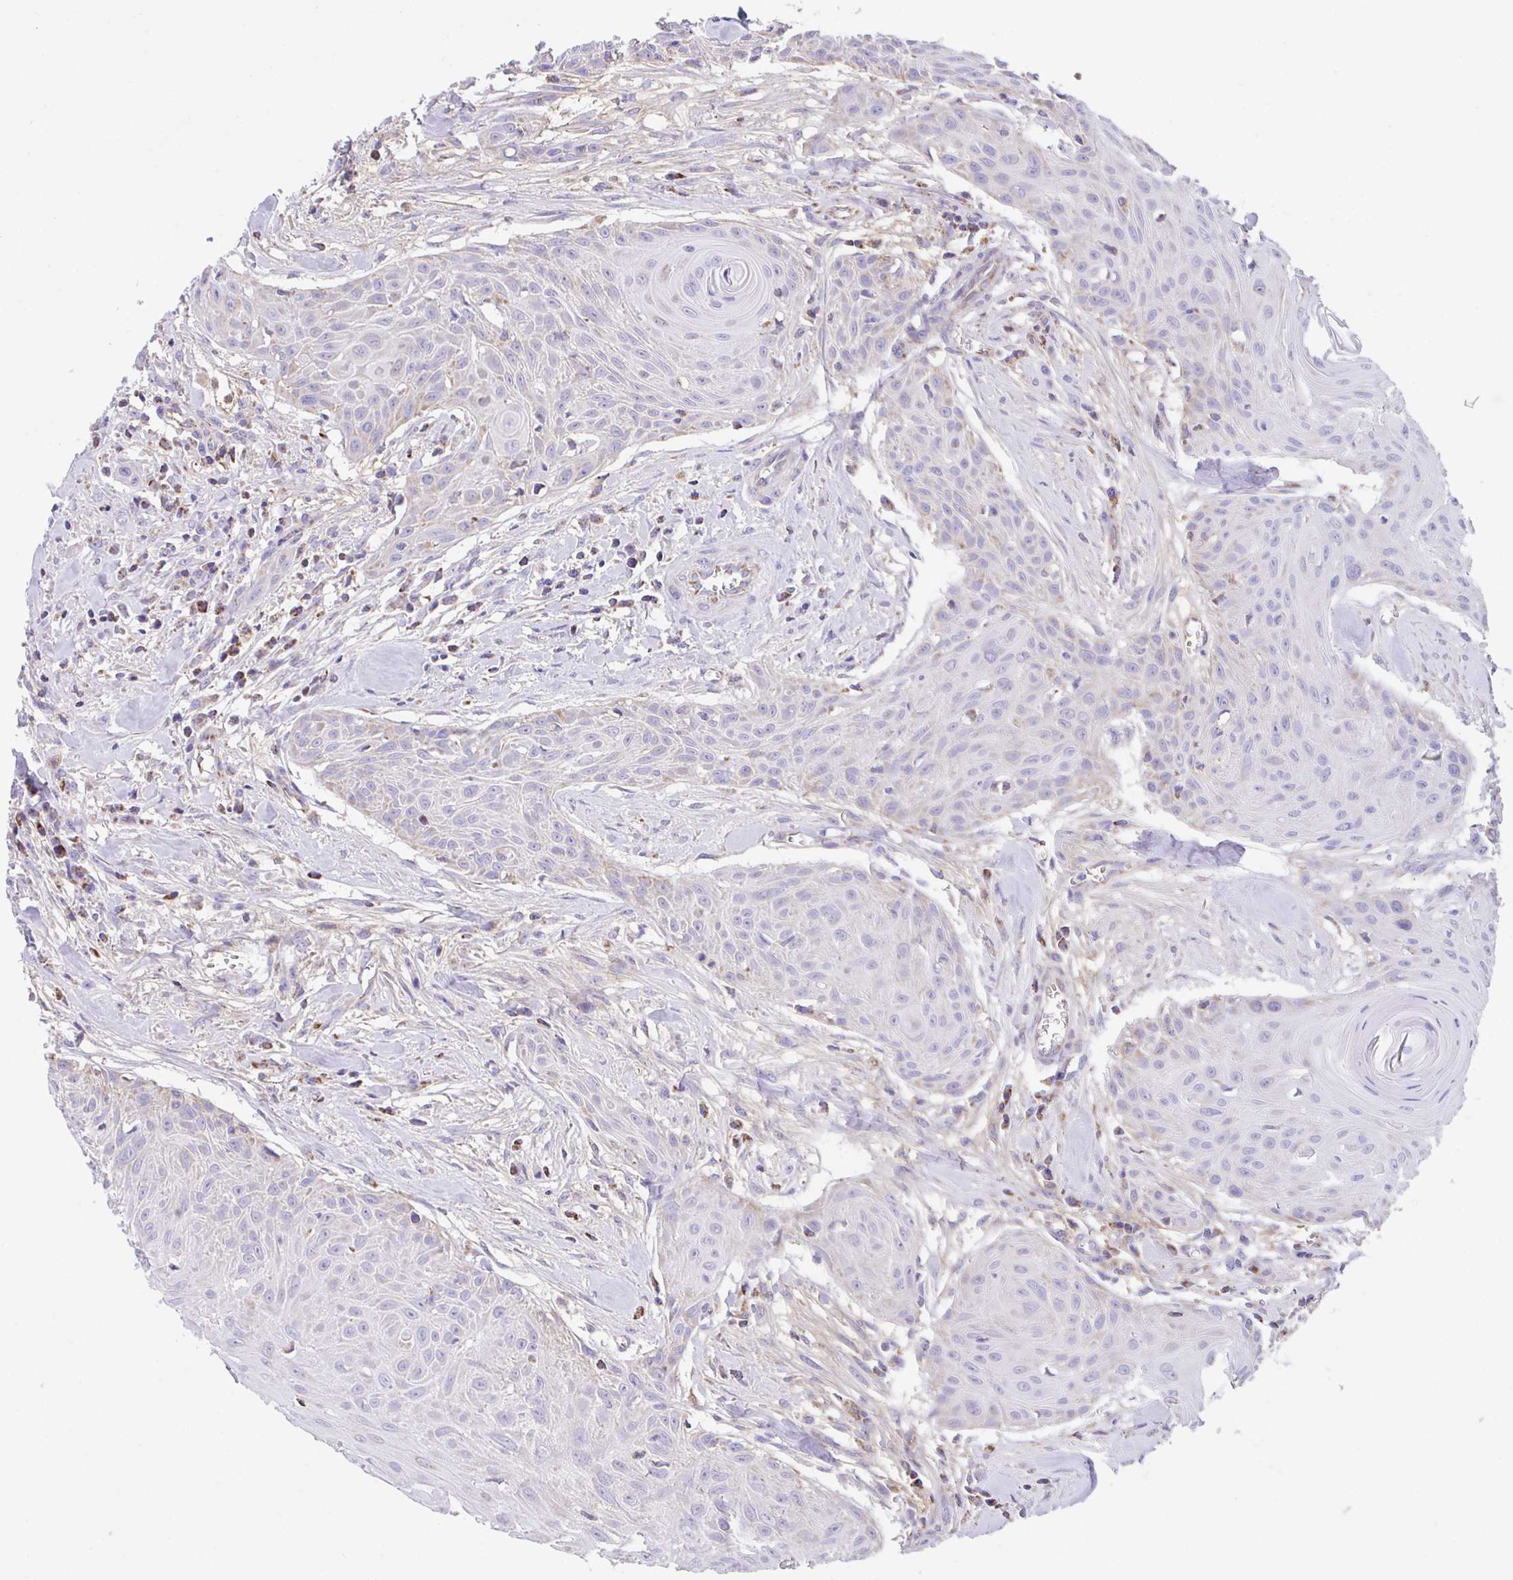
{"staining": {"intensity": "weak", "quantity": "<25%", "location": "cytoplasmic/membranous"}, "tissue": "head and neck cancer", "cell_type": "Tumor cells", "image_type": "cancer", "snomed": [{"axis": "morphology", "description": "Squamous cell carcinoma, NOS"}, {"axis": "topography", "description": "Lymph node"}, {"axis": "topography", "description": "Salivary gland"}, {"axis": "topography", "description": "Head-Neck"}], "caption": "Immunohistochemistry micrograph of neoplastic tissue: human head and neck cancer (squamous cell carcinoma) stained with DAB demonstrates no significant protein staining in tumor cells. (DAB (3,3'-diaminobenzidine) immunohistochemistry, high magnification).", "gene": "PCMTD2", "patient": {"sex": "female", "age": 74}}